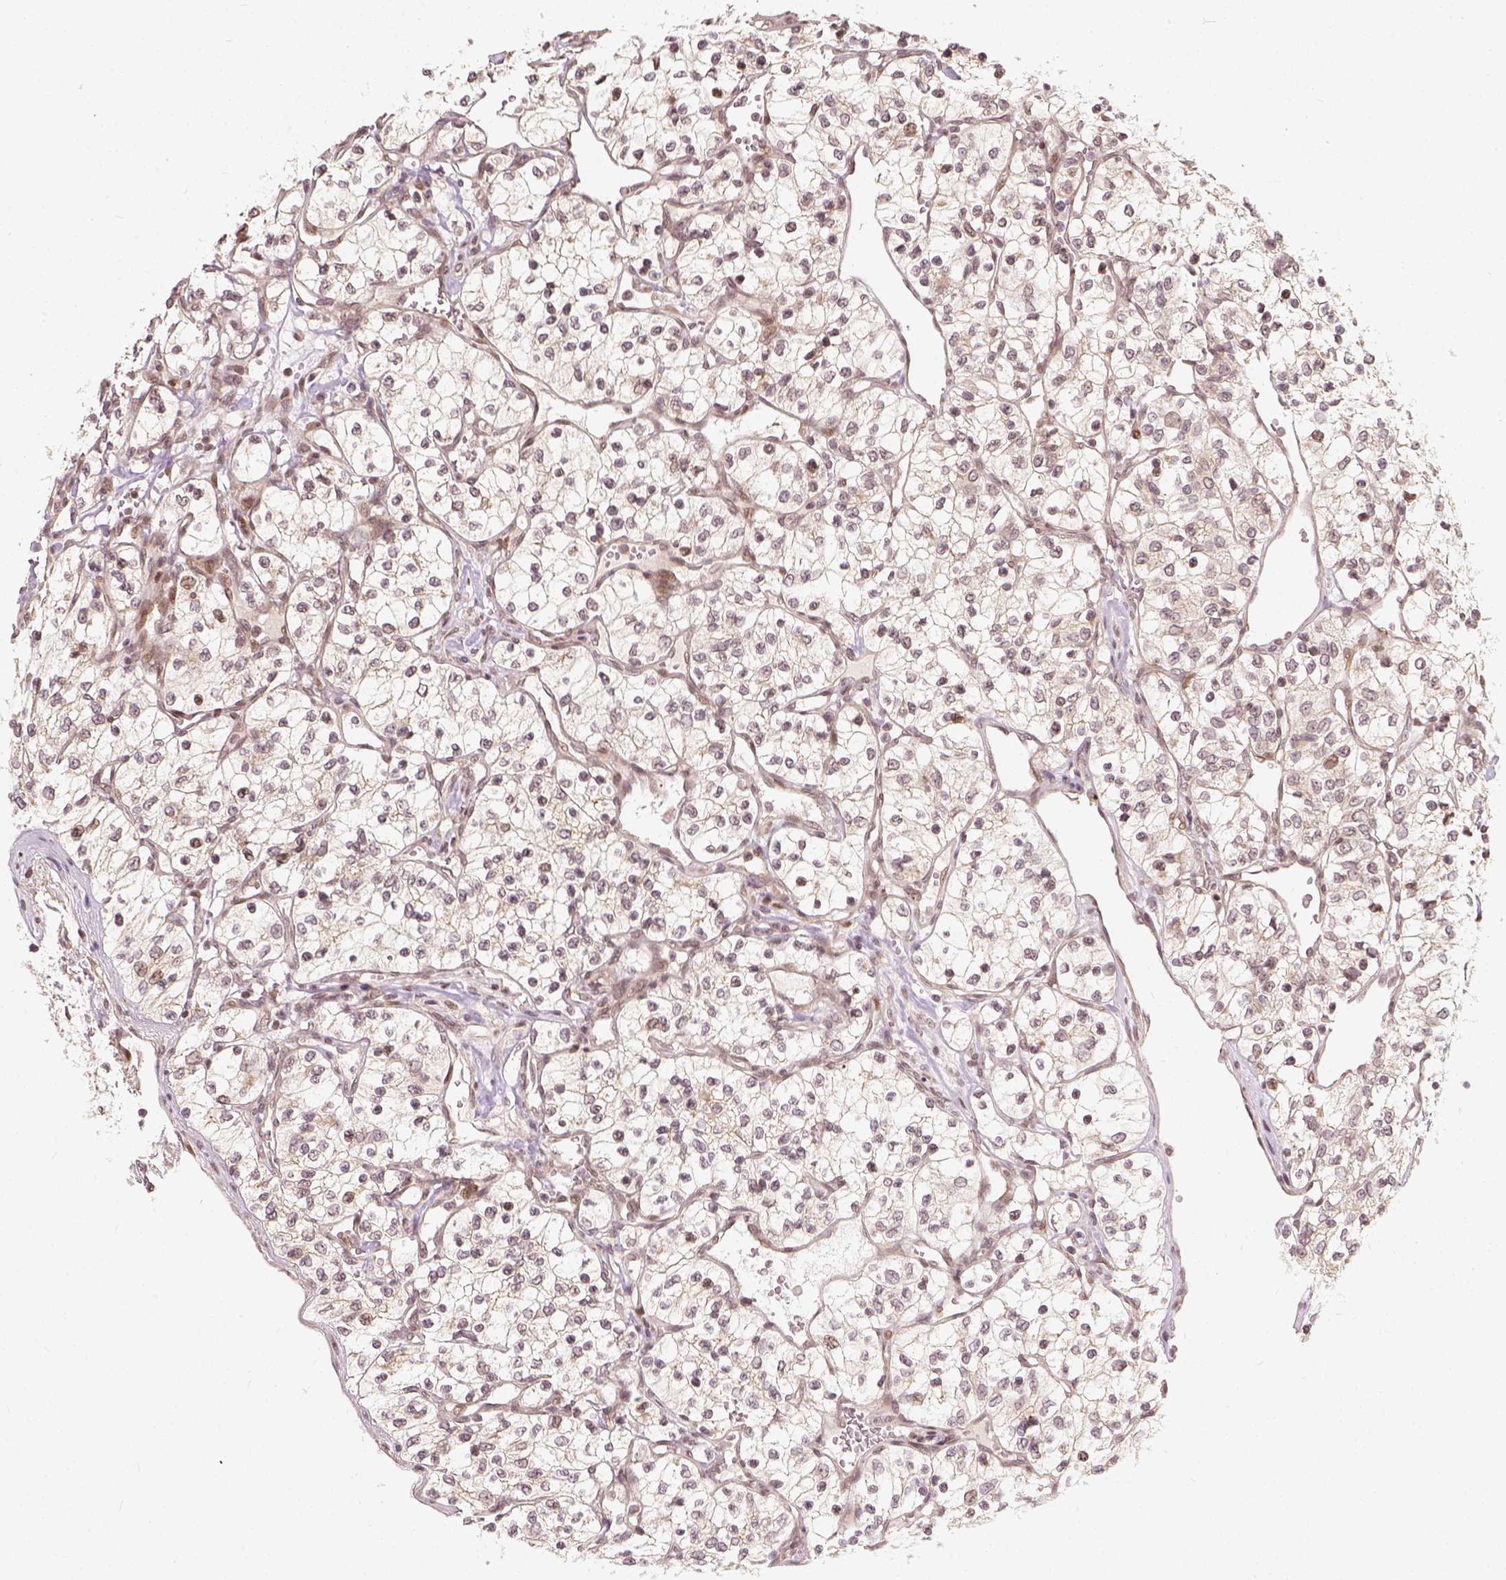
{"staining": {"intensity": "negative", "quantity": "none", "location": "none"}, "tissue": "renal cancer", "cell_type": "Tumor cells", "image_type": "cancer", "snomed": [{"axis": "morphology", "description": "Adenocarcinoma, NOS"}, {"axis": "topography", "description": "Kidney"}], "caption": "A photomicrograph of adenocarcinoma (renal) stained for a protein reveals no brown staining in tumor cells.", "gene": "ZMAT3", "patient": {"sex": "female", "age": 69}}